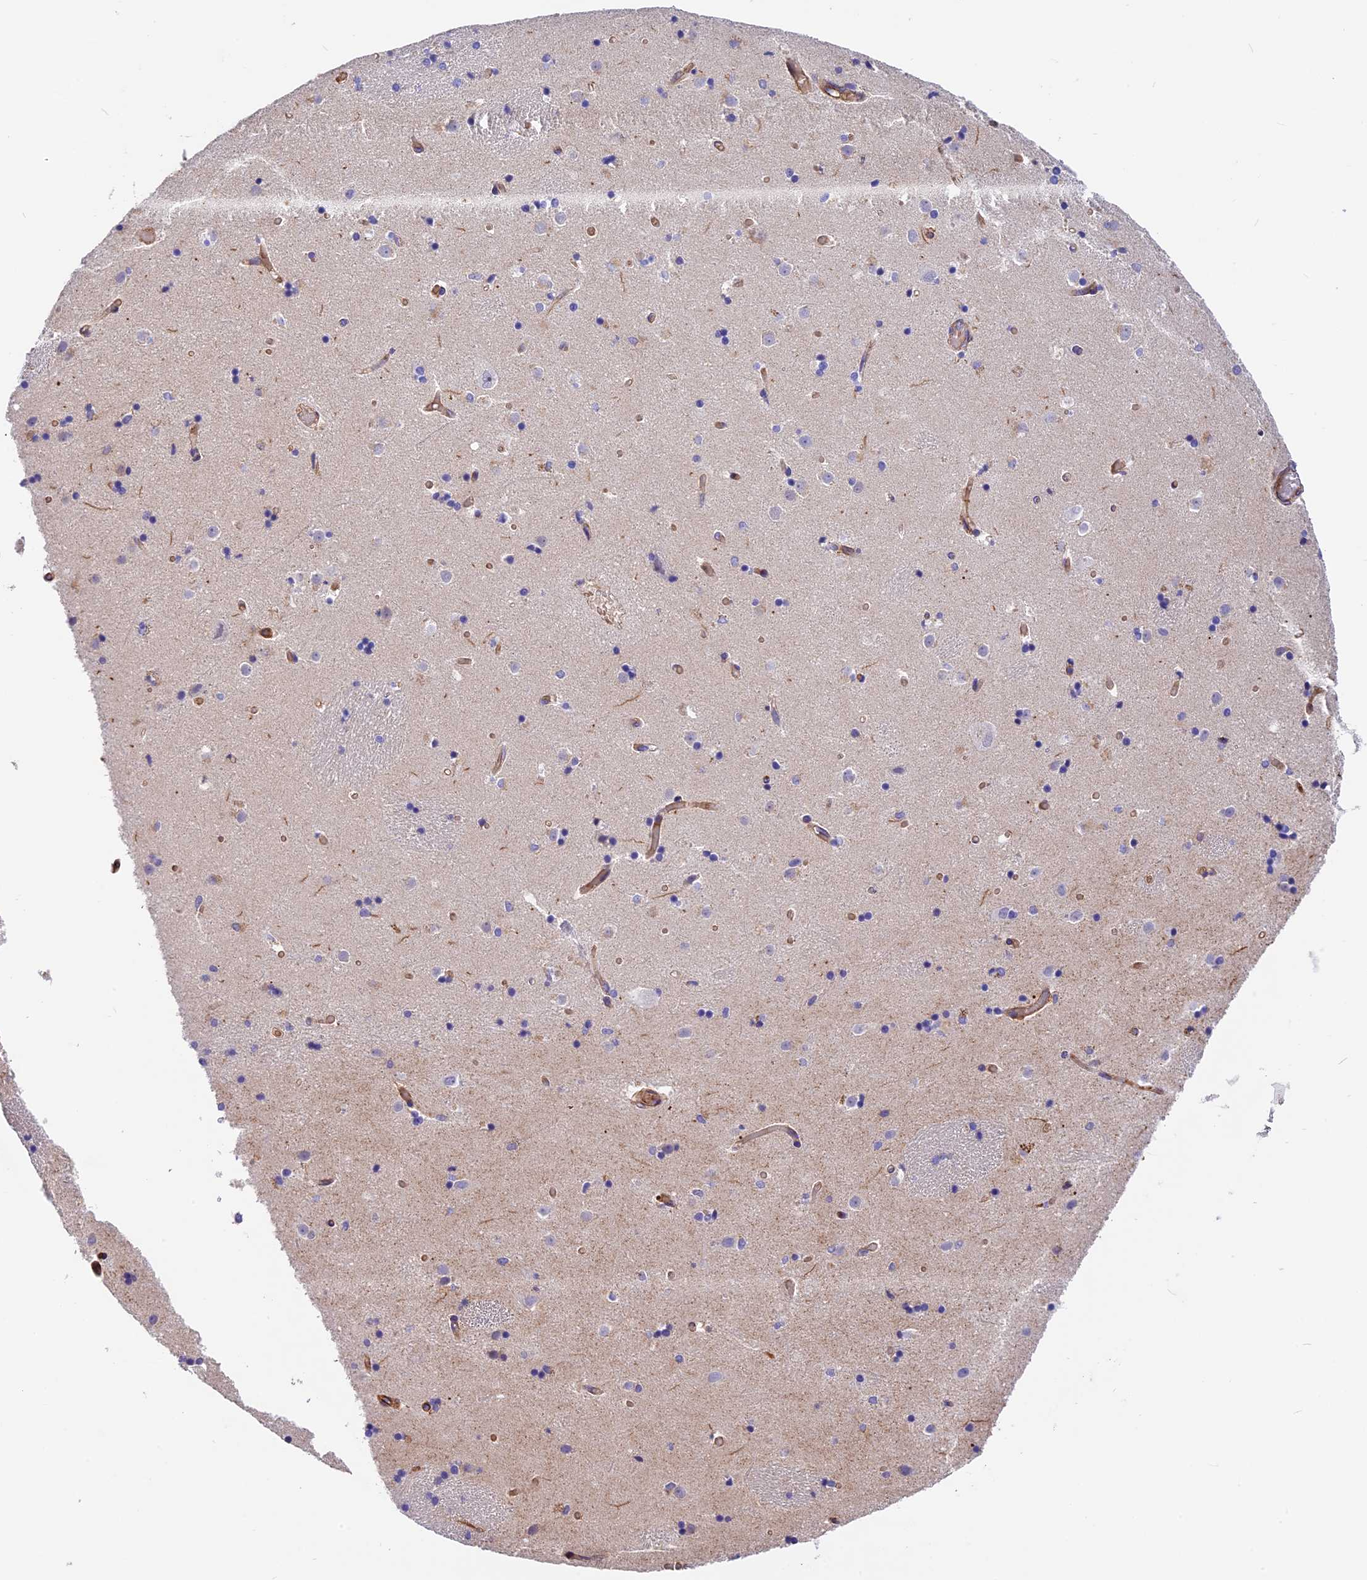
{"staining": {"intensity": "negative", "quantity": "none", "location": "none"}, "tissue": "caudate", "cell_type": "Glial cells", "image_type": "normal", "snomed": [{"axis": "morphology", "description": "Normal tissue, NOS"}, {"axis": "topography", "description": "Lateral ventricle wall"}], "caption": "Glial cells show no significant expression in benign caudate.", "gene": "MED20", "patient": {"sex": "female", "age": 52}}